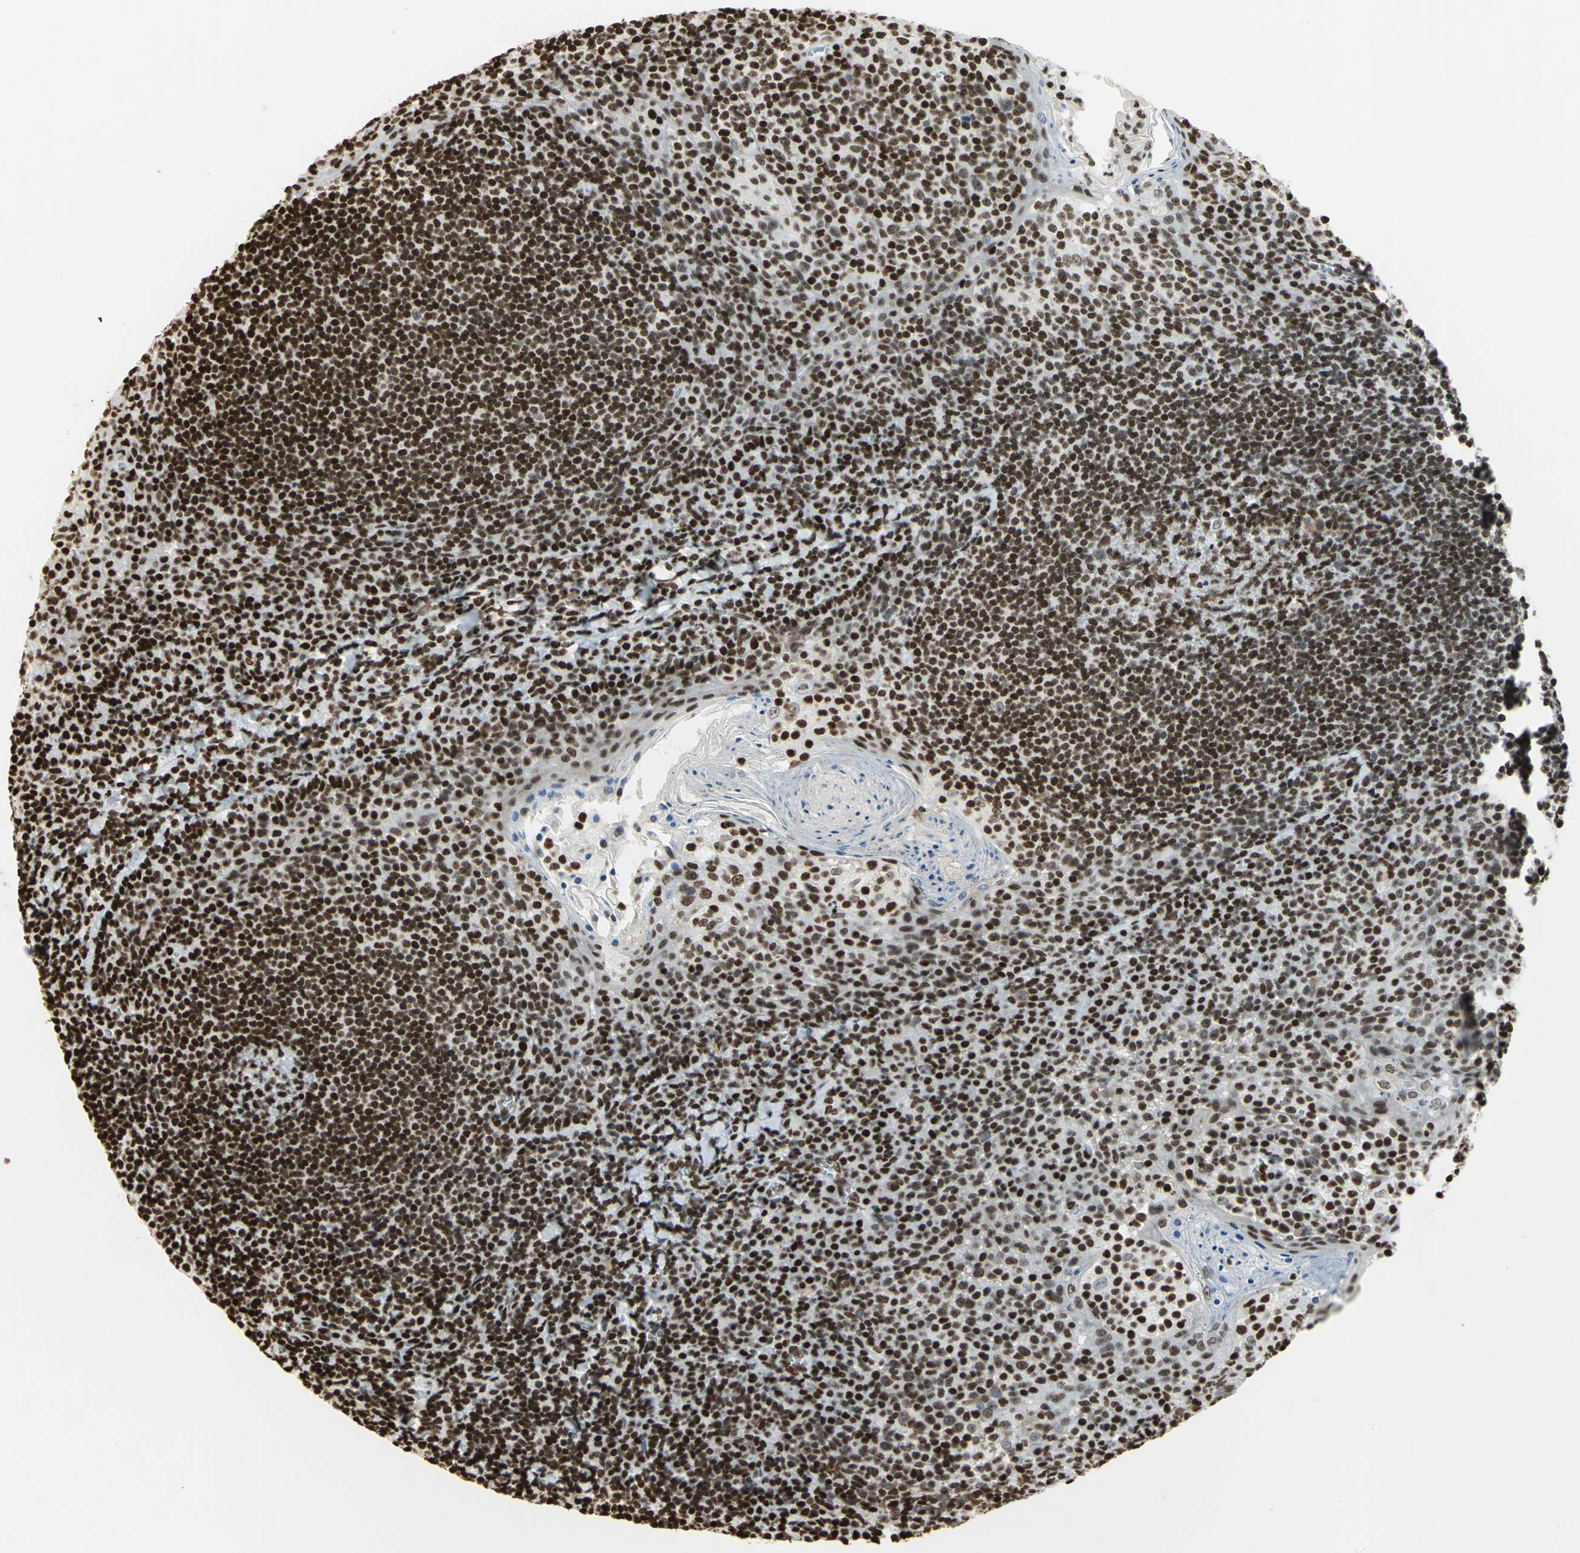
{"staining": {"intensity": "strong", "quantity": ">75%", "location": "nuclear"}, "tissue": "tonsil", "cell_type": "Germinal center cells", "image_type": "normal", "snomed": [{"axis": "morphology", "description": "Normal tissue, NOS"}, {"axis": "topography", "description": "Tonsil"}], "caption": "An immunohistochemistry (IHC) histopathology image of normal tissue is shown. Protein staining in brown labels strong nuclear positivity in tonsil within germinal center cells.", "gene": "HMGB1", "patient": {"sex": "male", "age": 31}}